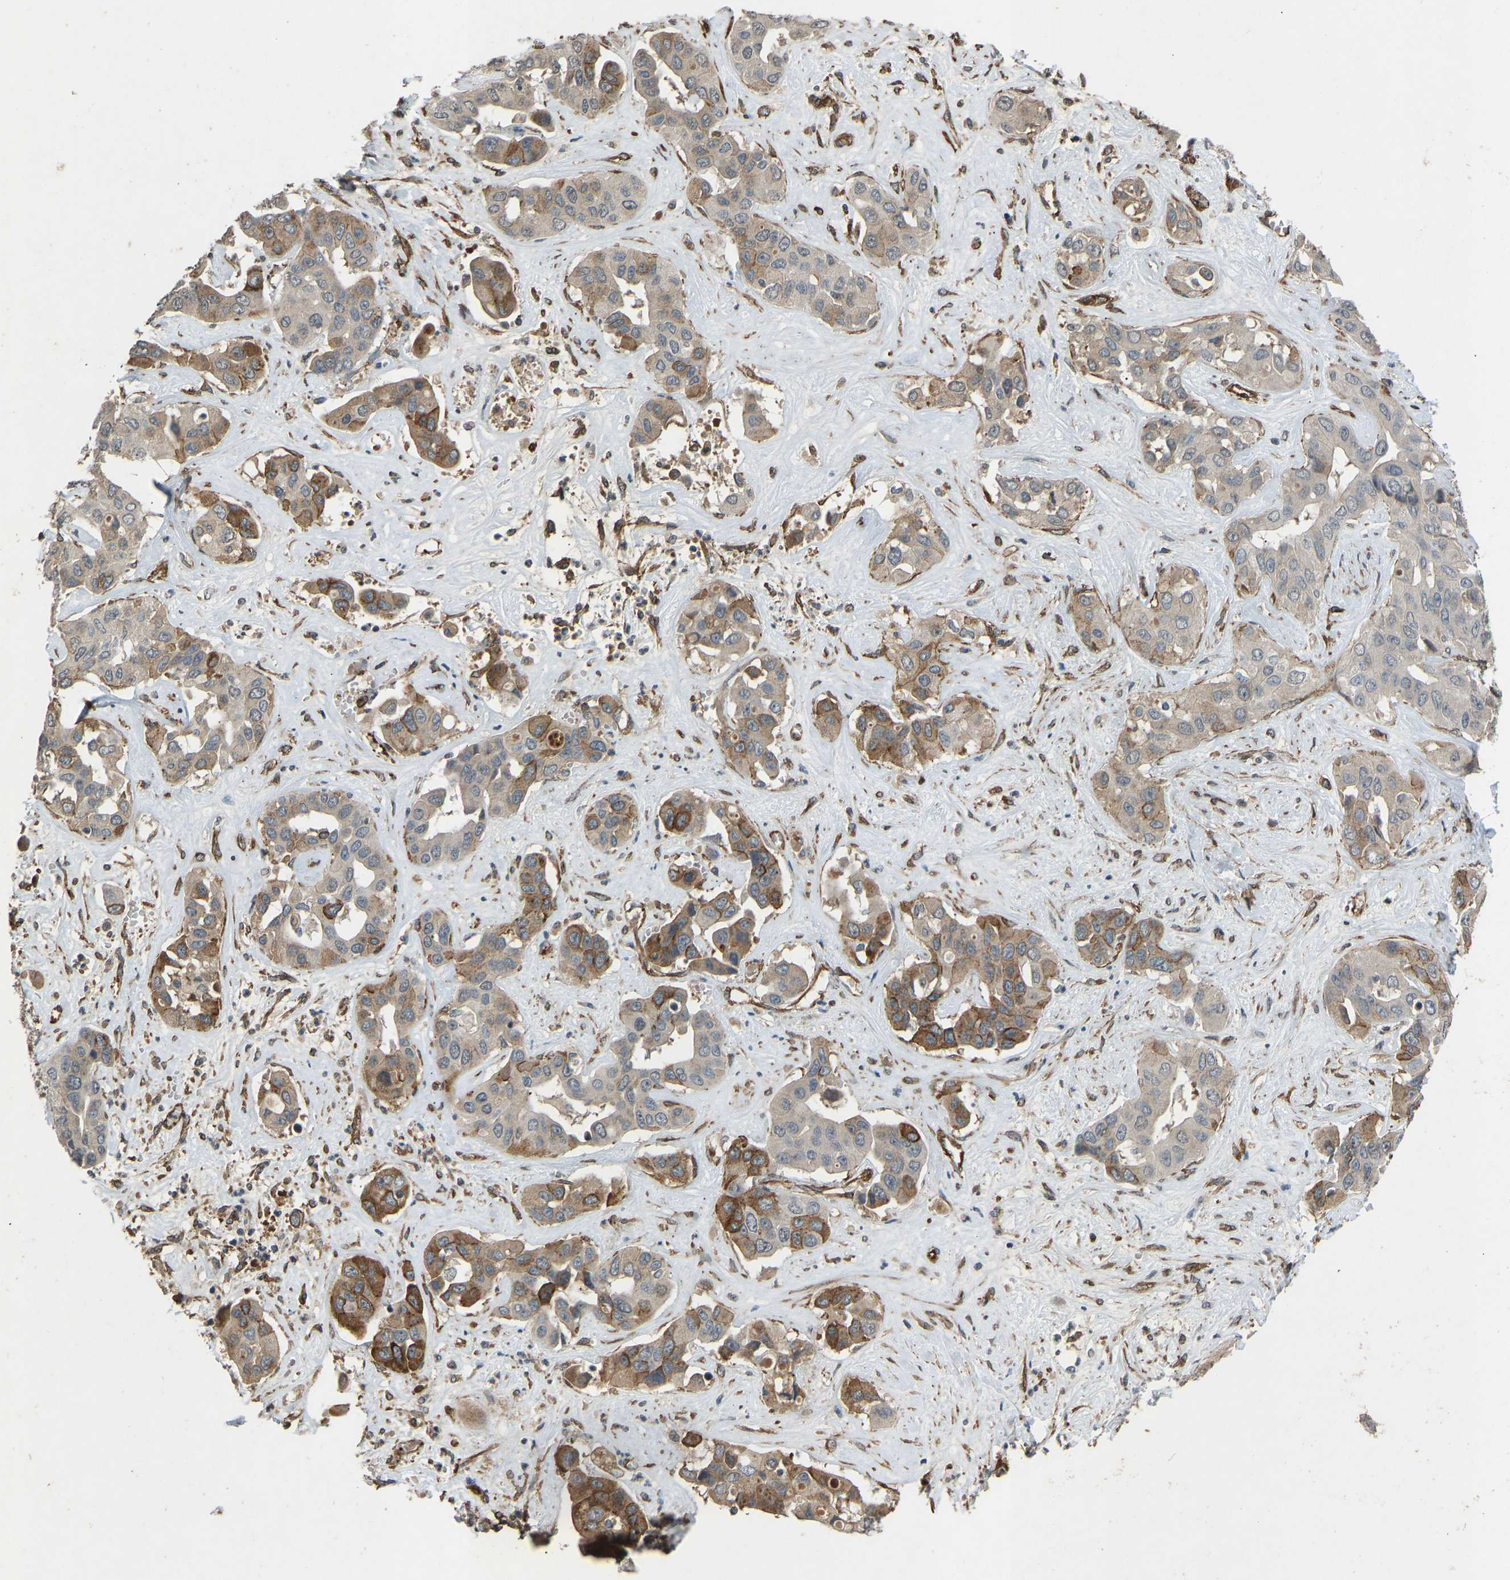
{"staining": {"intensity": "moderate", "quantity": "25%-75%", "location": "cytoplasmic/membranous"}, "tissue": "liver cancer", "cell_type": "Tumor cells", "image_type": "cancer", "snomed": [{"axis": "morphology", "description": "Cholangiocarcinoma"}, {"axis": "topography", "description": "Liver"}], "caption": "A brown stain highlights moderate cytoplasmic/membranous positivity of a protein in human liver cancer (cholangiocarcinoma) tumor cells.", "gene": "NMB", "patient": {"sex": "female", "age": 52}}